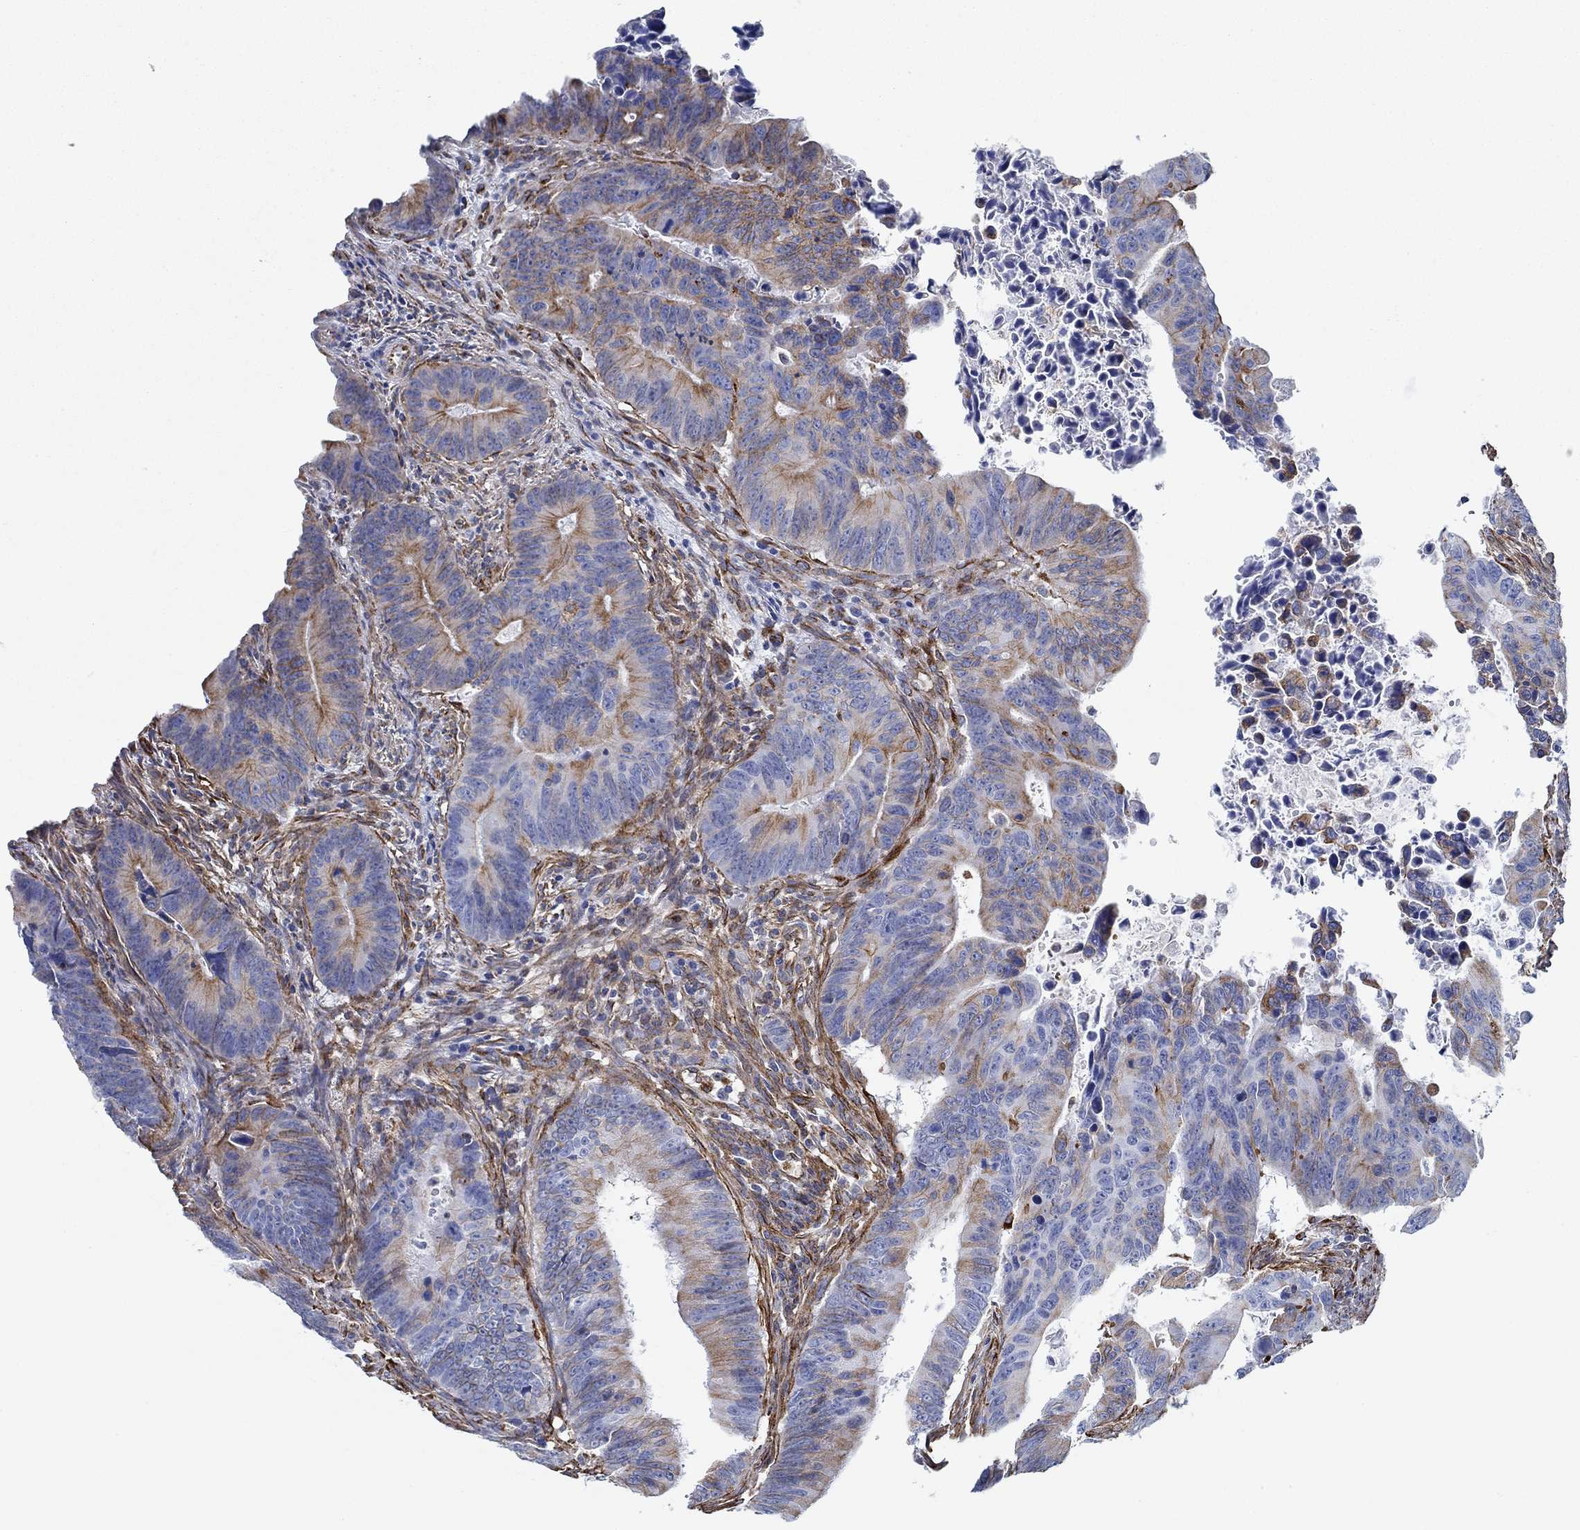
{"staining": {"intensity": "moderate", "quantity": "25%-75%", "location": "cytoplasmic/membranous"}, "tissue": "colorectal cancer", "cell_type": "Tumor cells", "image_type": "cancer", "snomed": [{"axis": "morphology", "description": "Adenocarcinoma, NOS"}, {"axis": "topography", "description": "Colon"}], "caption": "Colorectal cancer (adenocarcinoma) stained with a protein marker exhibits moderate staining in tumor cells.", "gene": "STC2", "patient": {"sex": "female", "age": 87}}